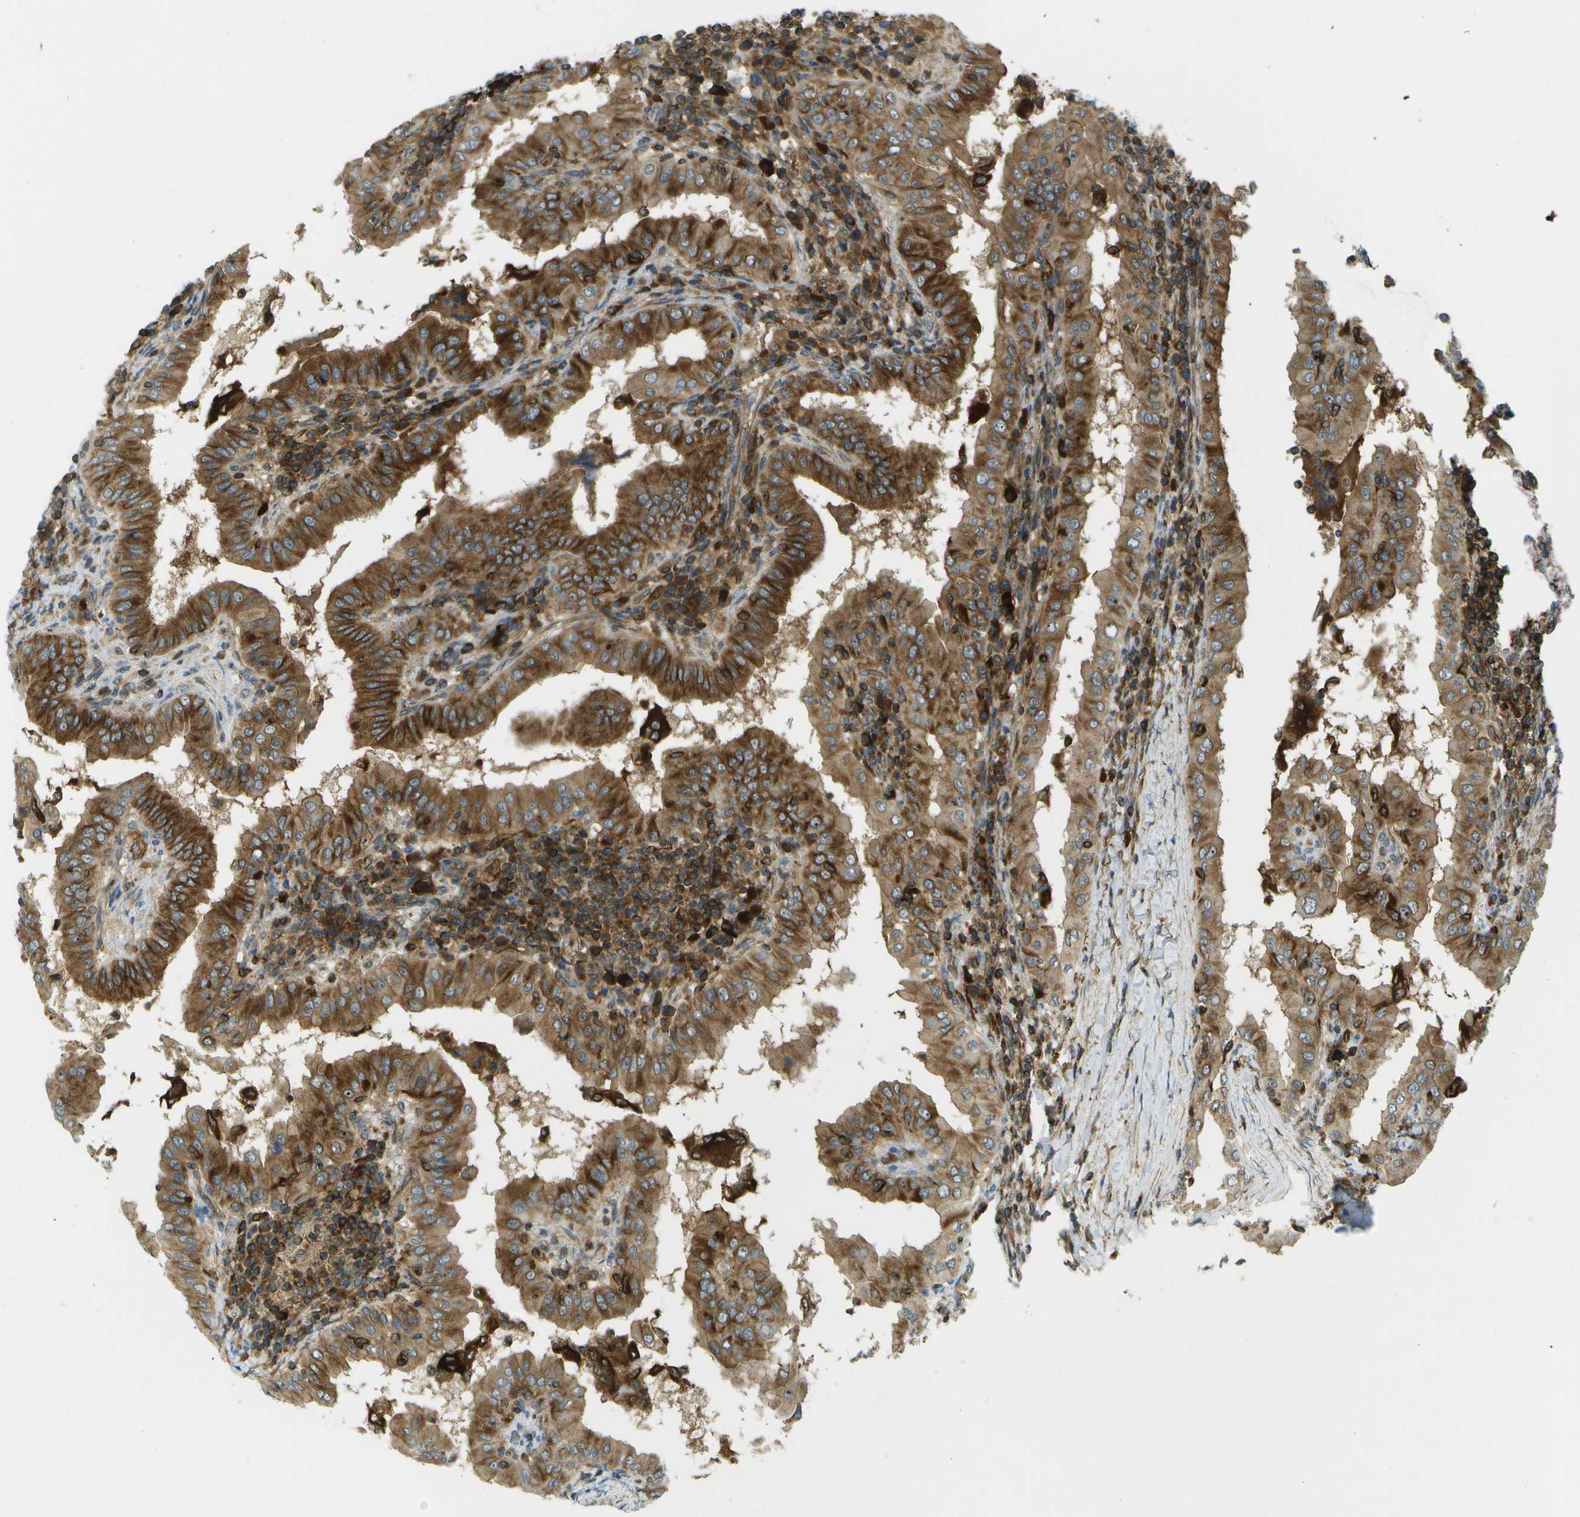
{"staining": {"intensity": "moderate", "quantity": ">75%", "location": "cytoplasmic/membranous"}, "tissue": "thyroid cancer", "cell_type": "Tumor cells", "image_type": "cancer", "snomed": [{"axis": "morphology", "description": "Papillary adenocarcinoma, NOS"}, {"axis": "topography", "description": "Thyroid gland"}], "caption": "Papillary adenocarcinoma (thyroid) was stained to show a protein in brown. There is medium levels of moderate cytoplasmic/membranous staining in about >75% of tumor cells. (IHC, brightfield microscopy, high magnification).", "gene": "TMTC1", "patient": {"sex": "male", "age": 33}}